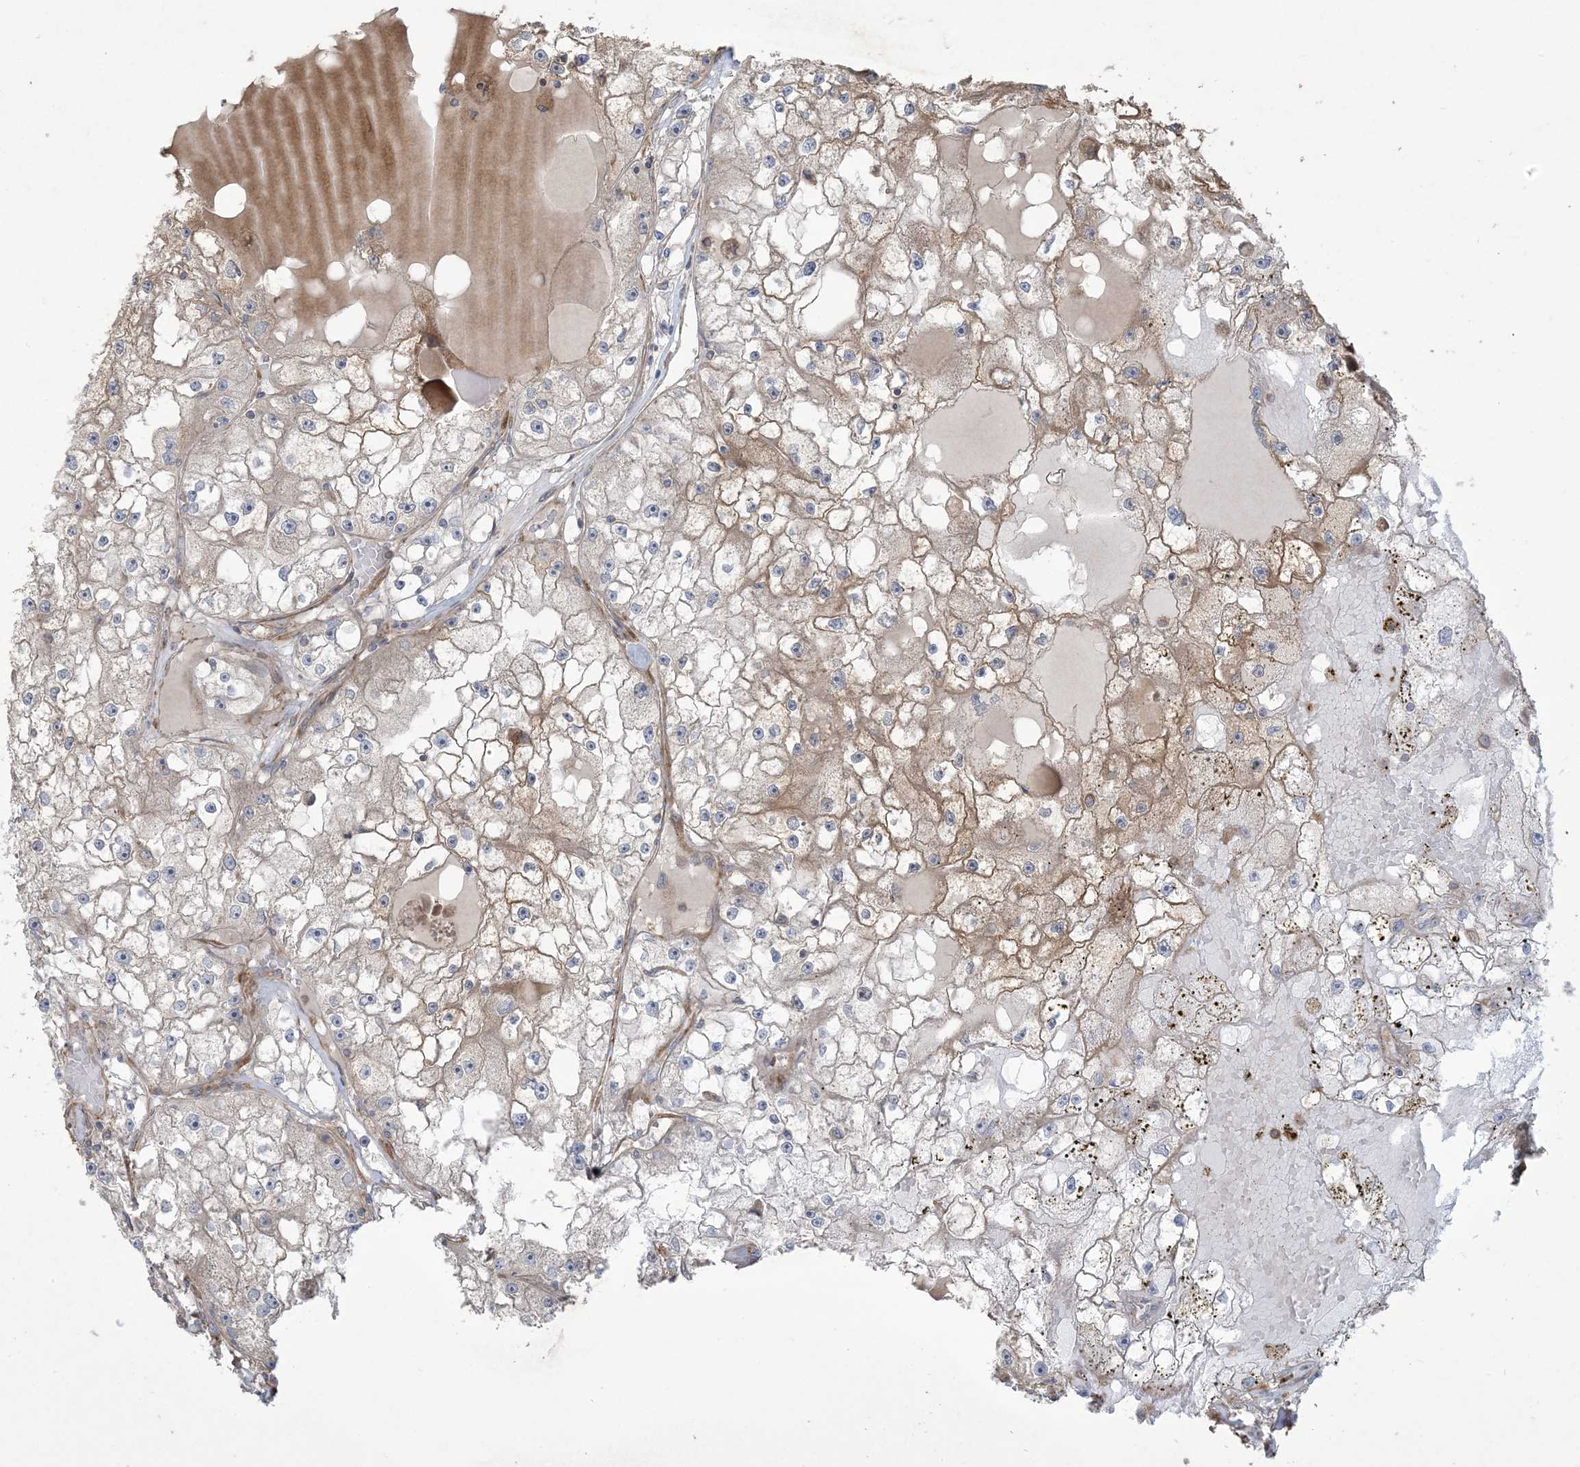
{"staining": {"intensity": "weak", "quantity": "25%-75%", "location": "cytoplasmic/membranous"}, "tissue": "renal cancer", "cell_type": "Tumor cells", "image_type": "cancer", "snomed": [{"axis": "morphology", "description": "Adenocarcinoma, NOS"}, {"axis": "topography", "description": "Kidney"}], "caption": "A brown stain shows weak cytoplasmic/membranous expression of a protein in adenocarcinoma (renal) tumor cells.", "gene": "KLHL18", "patient": {"sex": "male", "age": 56}}